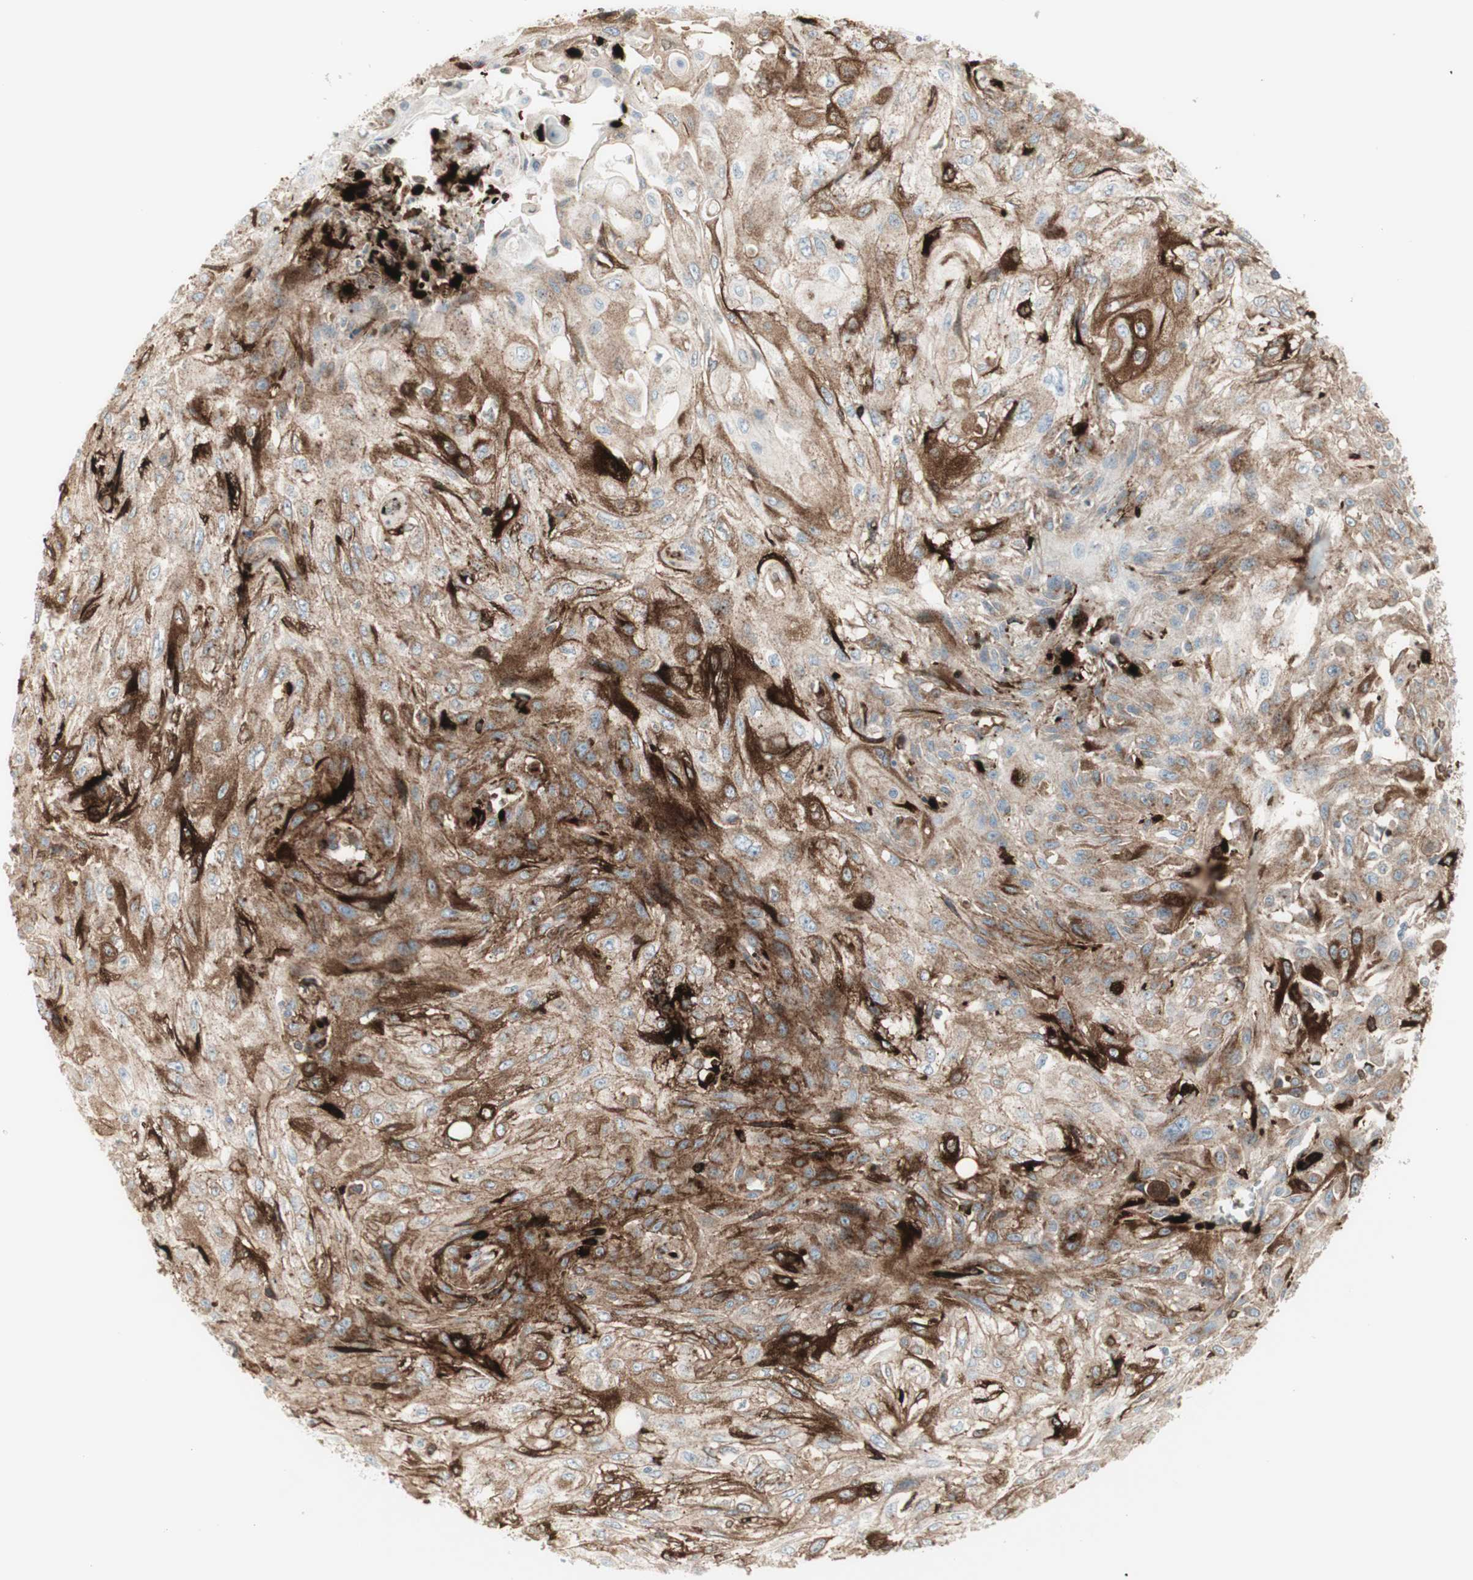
{"staining": {"intensity": "strong", "quantity": ">75%", "location": "cytoplasmic/membranous"}, "tissue": "skin cancer", "cell_type": "Tumor cells", "image_type": "cancer", "snomed": [{"axis": "morphology", "description": "Squamous cell carcinoma, NOS"}, {"axis": "topography", "description": "Skin"}], "caption": "This is an image of immunohistochemistry staining of skin cancer (squamous cell carcinoma), which shows strong staining in the cytoplasmic/membranous of tumor cells.", "gene": "MDK", "patient": {"sex": "male", "age": 75}}